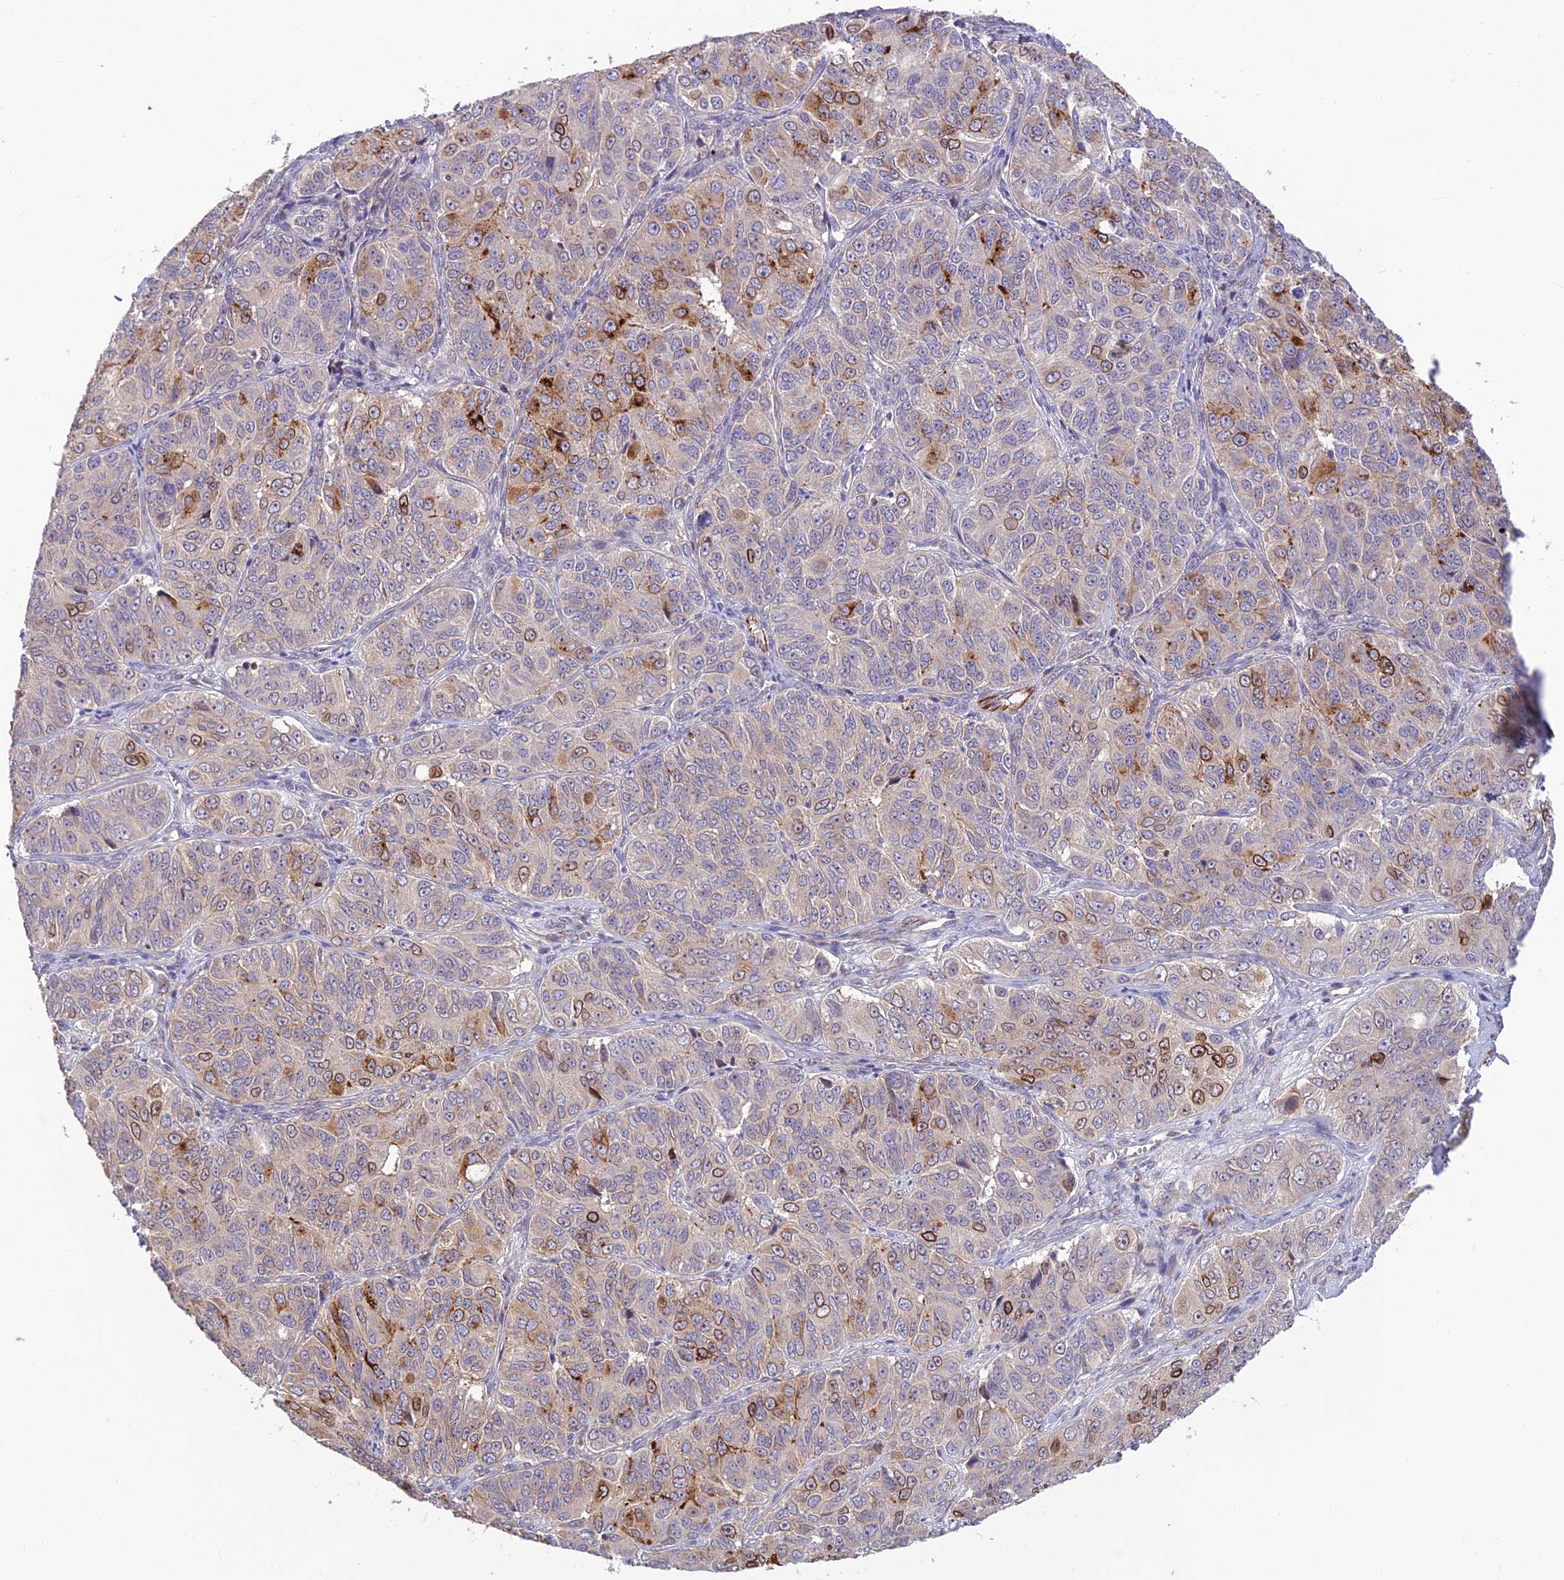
{"staining": {"intensity": "strong", "quantity": "<25%", "location": "cytoplasmic/membranous,nuclear"}, "tissue": "ovarian cancer", "cell_type": "Tumor cells", "image_type": "cancer", "snomed": [{"axis": "morphology", "description": "Carcinoma, endometroid"}, {"axis": "topography", "description": "Ovary"}], "caption": "About <25% of tumor cells in human ovarian cancer exhibit strong cytoplasmic/membranous and nuclear protein expression as visualized by brown immunohistochemical staining.", "gene": "ST8SIA5", "patient": {"sex": "female", "age": 51}}